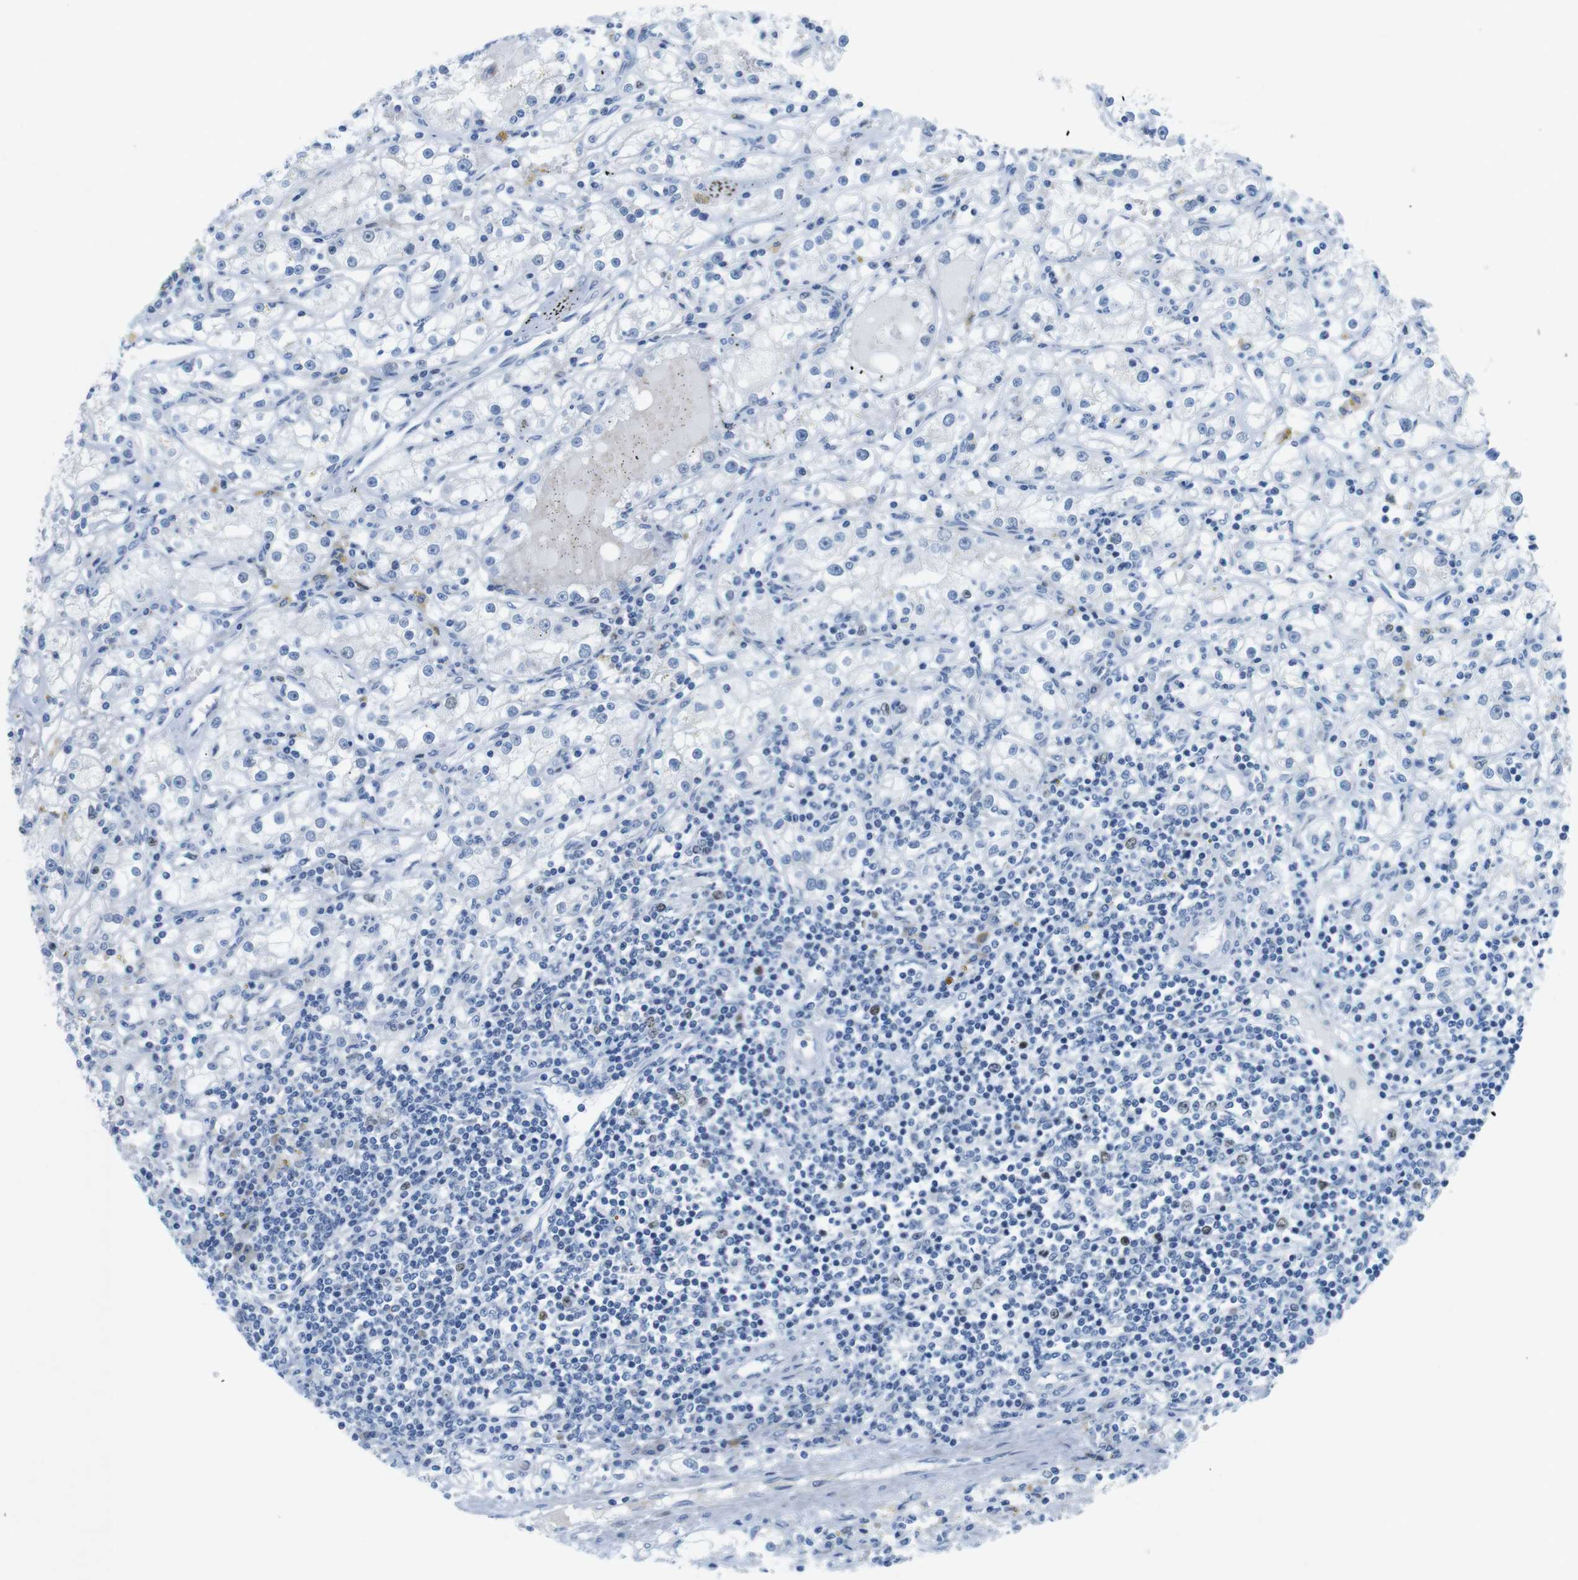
{"staining": {"intensity": "negative", "quantity": "none", "location": "none"}, "tissue": "renal cancer", "cell_type": "Tumor cells", "image_type": "cancer", "snomed": [{"axis": "morphology", "description": "Adenocarcinoma, NOS"}, {"axis": "topography", "description": "Kidney"}], "caption": "Renal cancer (adenocarcinoma) stained for a protein using immunohistochemistry (IHC) reveals no expression tumor cells.", "gene": "CHAF1A", "patient": {"sex": "male", "age": 56}}